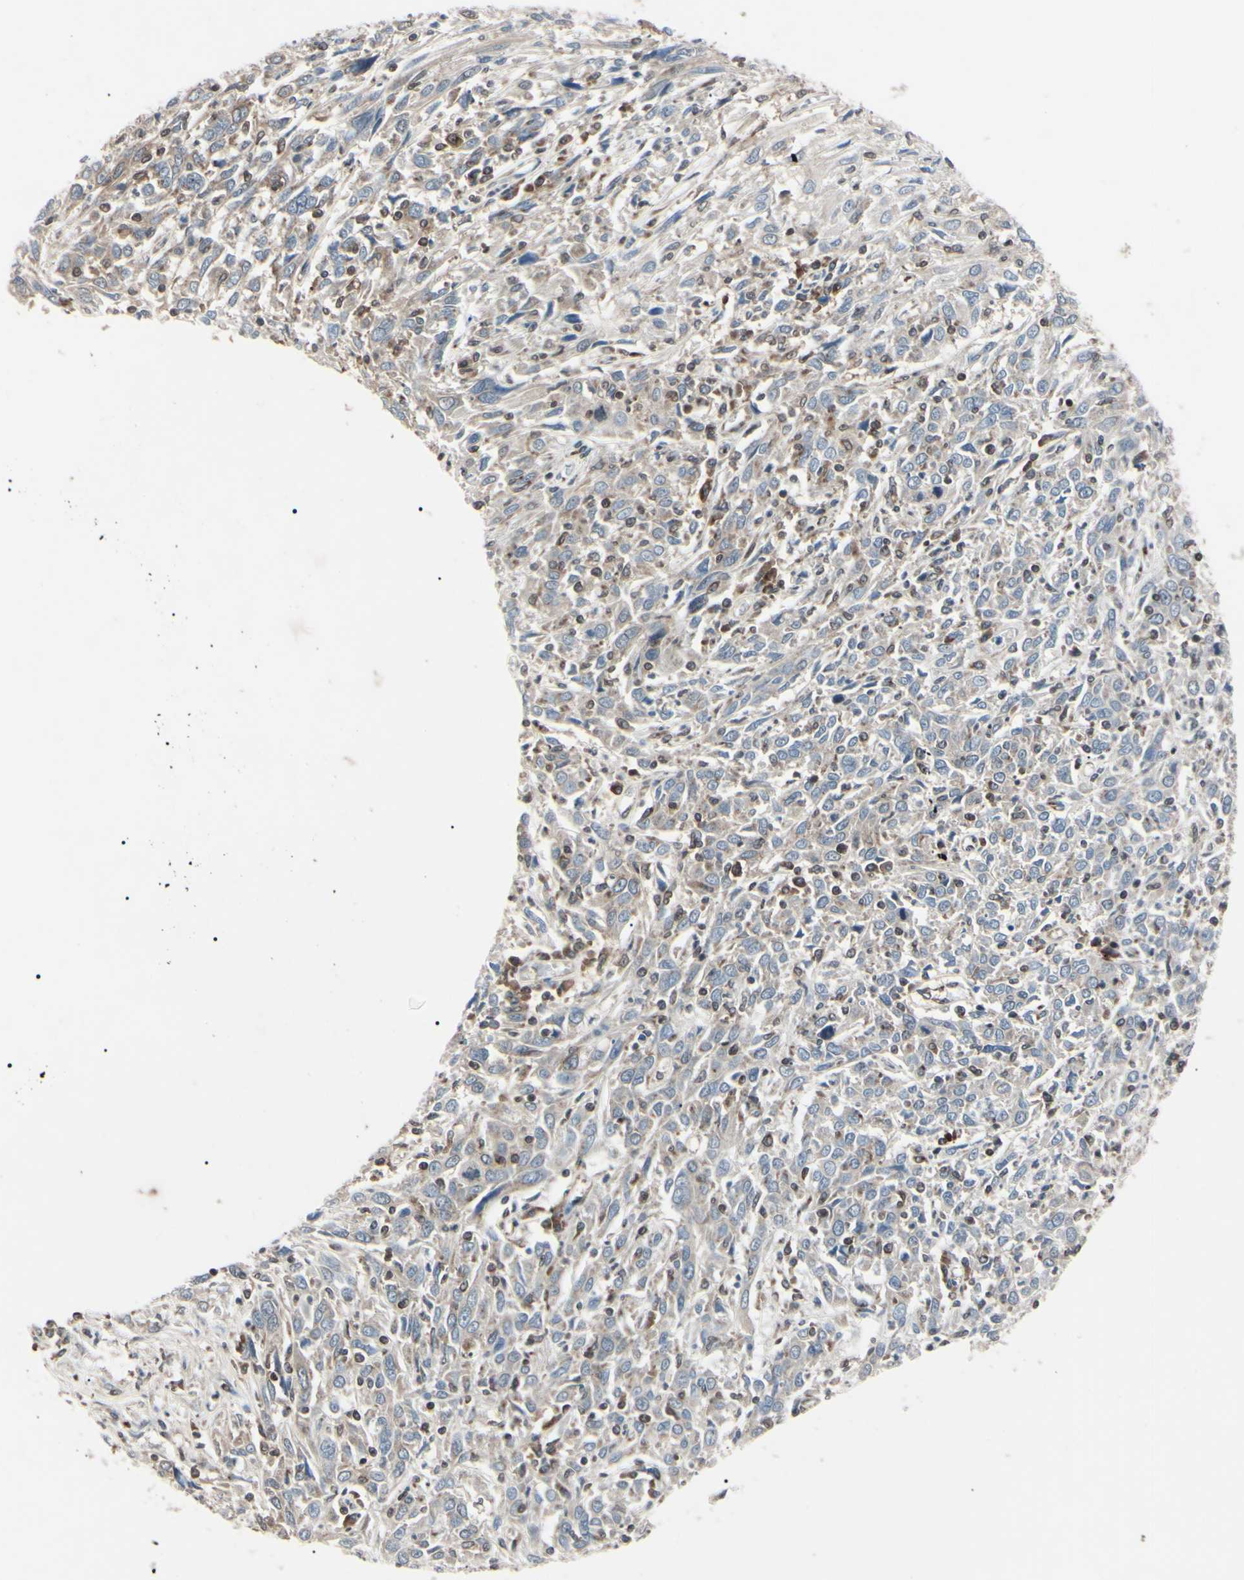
{"staining": {"intensity": "weak", "quantity": ">75%", "location": "cytoplasmic/membranous"}, "tissue": "cervical cancer", "cell_type": "Tumor cells", "image_type": "cancer", "snomed": [{"axis": "morphology", "description": "Squamous cell carcinoma, NOS"}, {"axis": "topography", "description": "Cervix"}], "caption": "The histopathology image shows staining of cervical cancer (squamous cell carcinoma), revealing weak cytoplasmic/membranous protein expression (brown color) within tumor cells. Immunohistochemistry stains the protein in brown and the nuclei are stained blue.", "gene": "MAPRE1", "patient": {"sex": "female", "age": 46}}